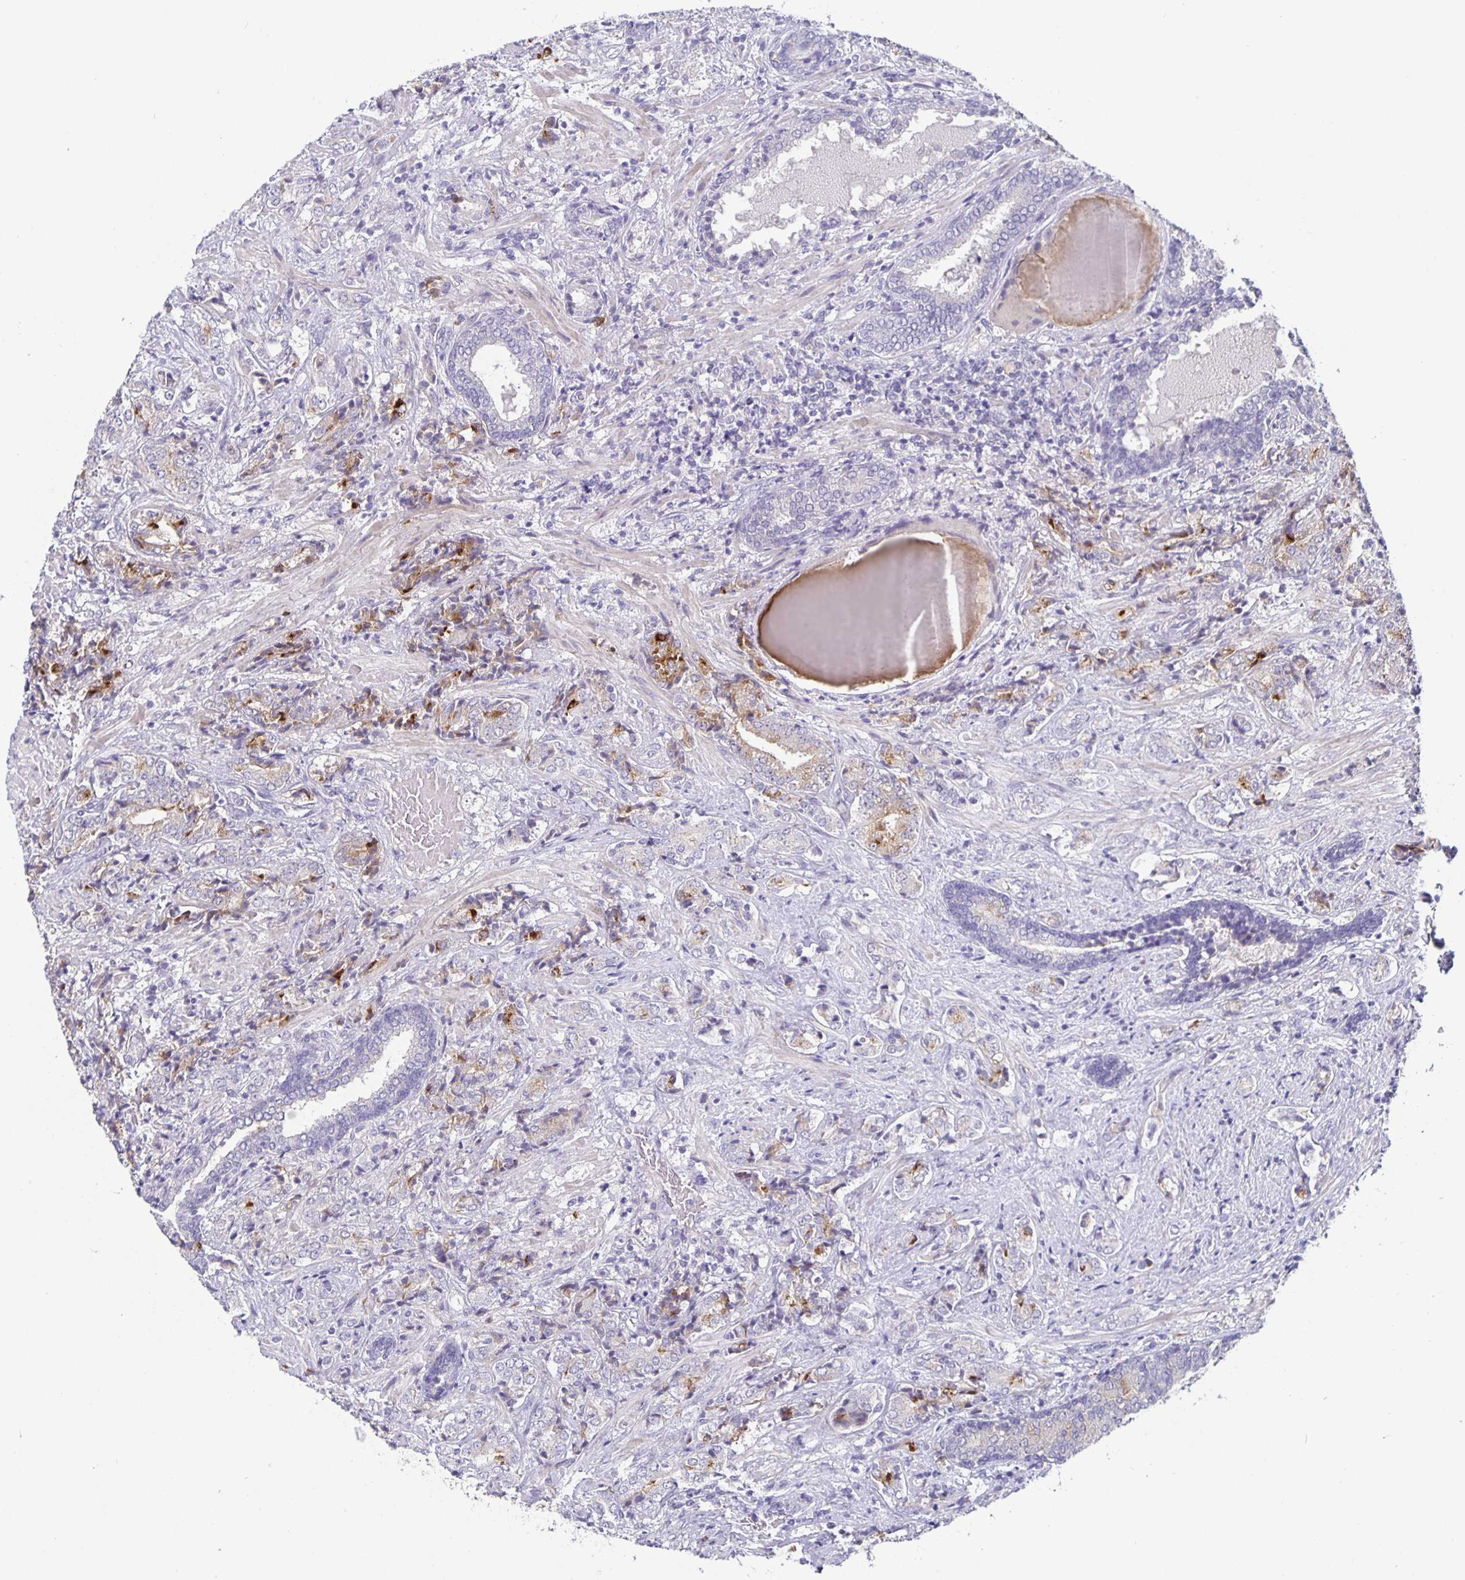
{"staining": {"intensity": "strong", "quantity": "<25%", "location": "cytoplasmic/membranous"}, "tissue": "prostate cancer", "cell_type": "Tumor cells", "image_type": "cancer", "snomed": [{"axis": "morphology", "description": "Adenocarcinoma, High grade"}, {"axis": "topography", "description": "Prostate"}], "caption": "Prostate cancer (adenocarcinoma (high-grade)) stained for a protein shows strong cytoplasmic/membranous positivity in tumor cells.", "gene": "GDF15", "patient": {"sex": "male", "age": 62}}